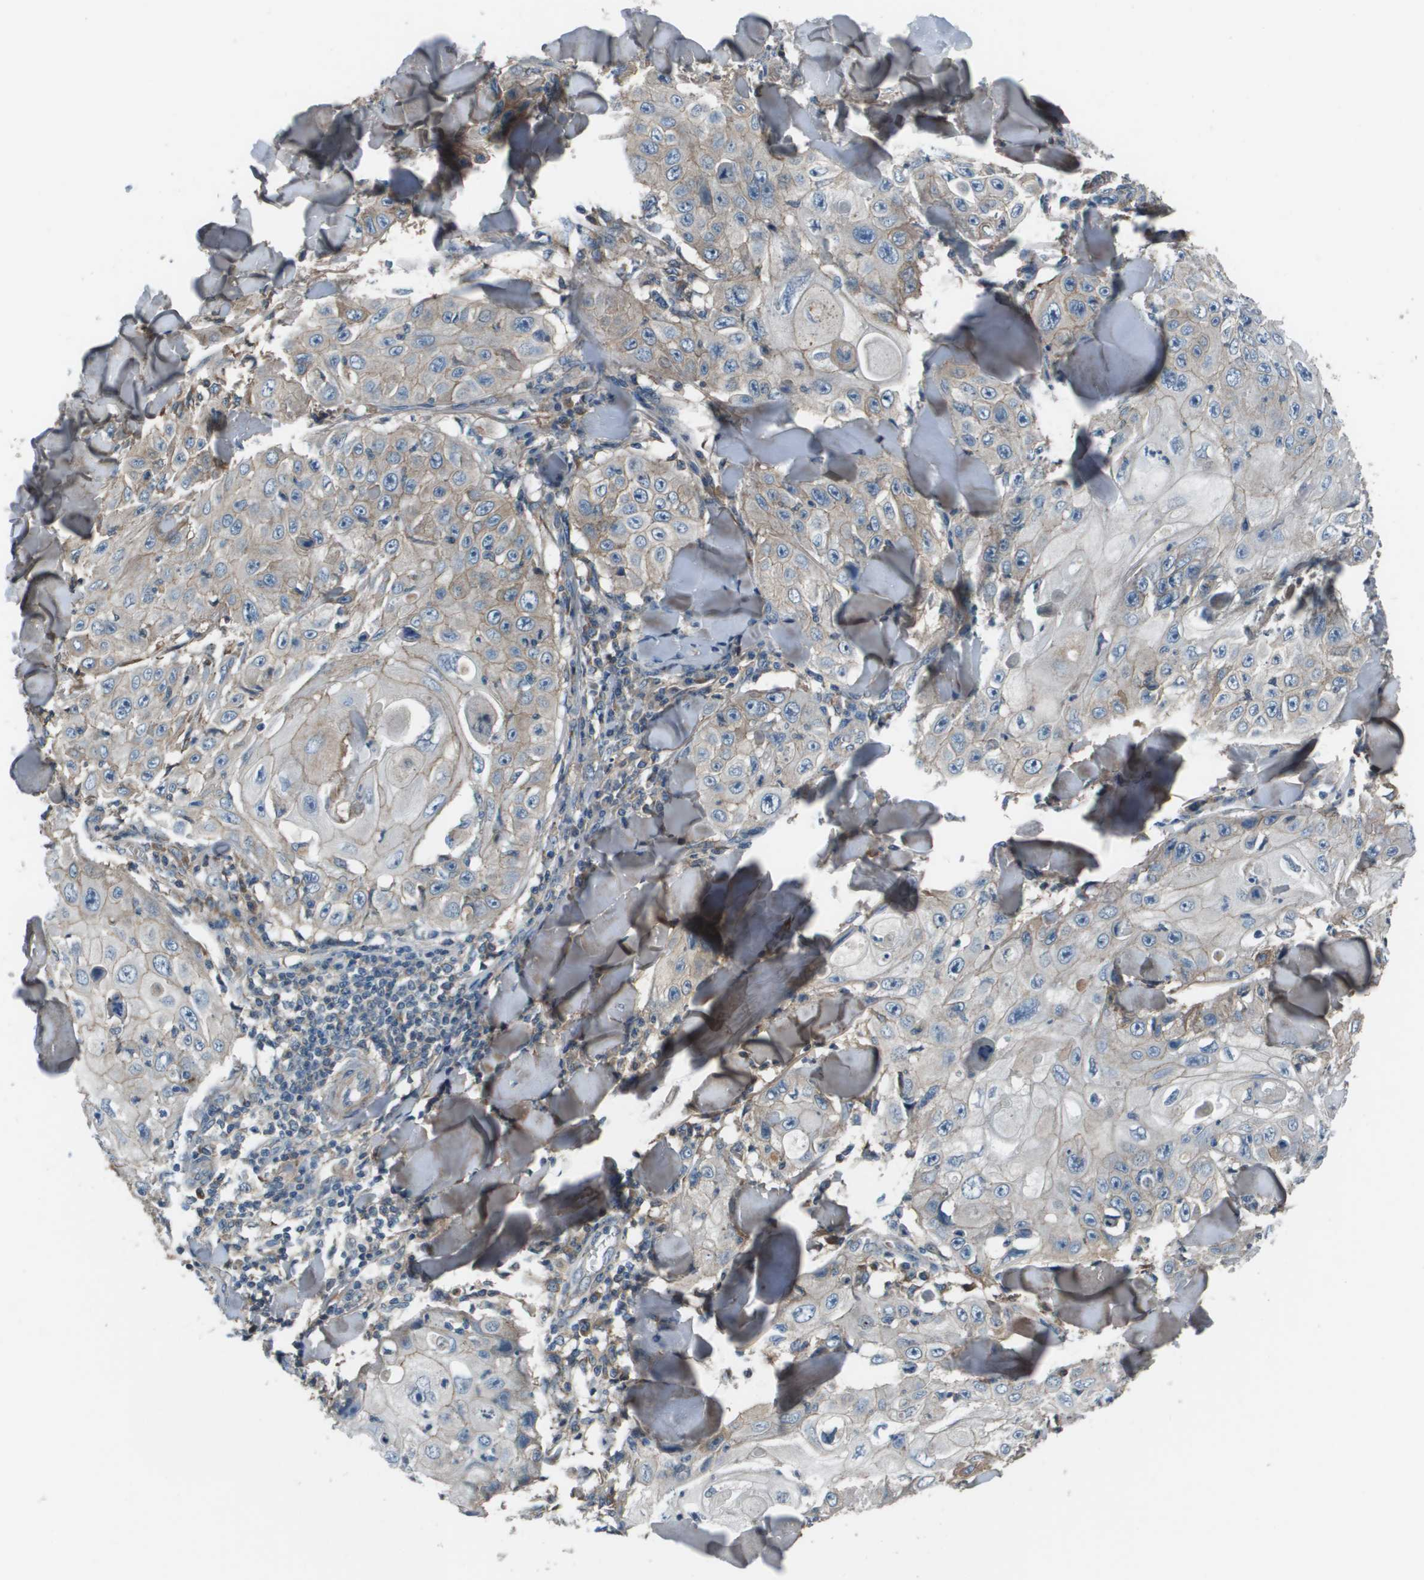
{"staining": {"intensity": "weak", "quantity": "<25%", "location": "cytoplasmic/membranous"}, "tissue": "skin cancer", "cell_type": "Tumor cells", "image_type": "cancer", "snomed": [{"axis": "morphology", "description": "Squamous cell carcinoma, NOS"}, {"axis": "topography", "description": "Skin"}], "caption": "The IHC image has no significant staining in tumor cells of skin cancer tissue. (Brightfield microscopy of DAB immunohistochemistry at high magnification).", "gene": "PCOLCE", "patient": {"sex": "male", "age": 86}}